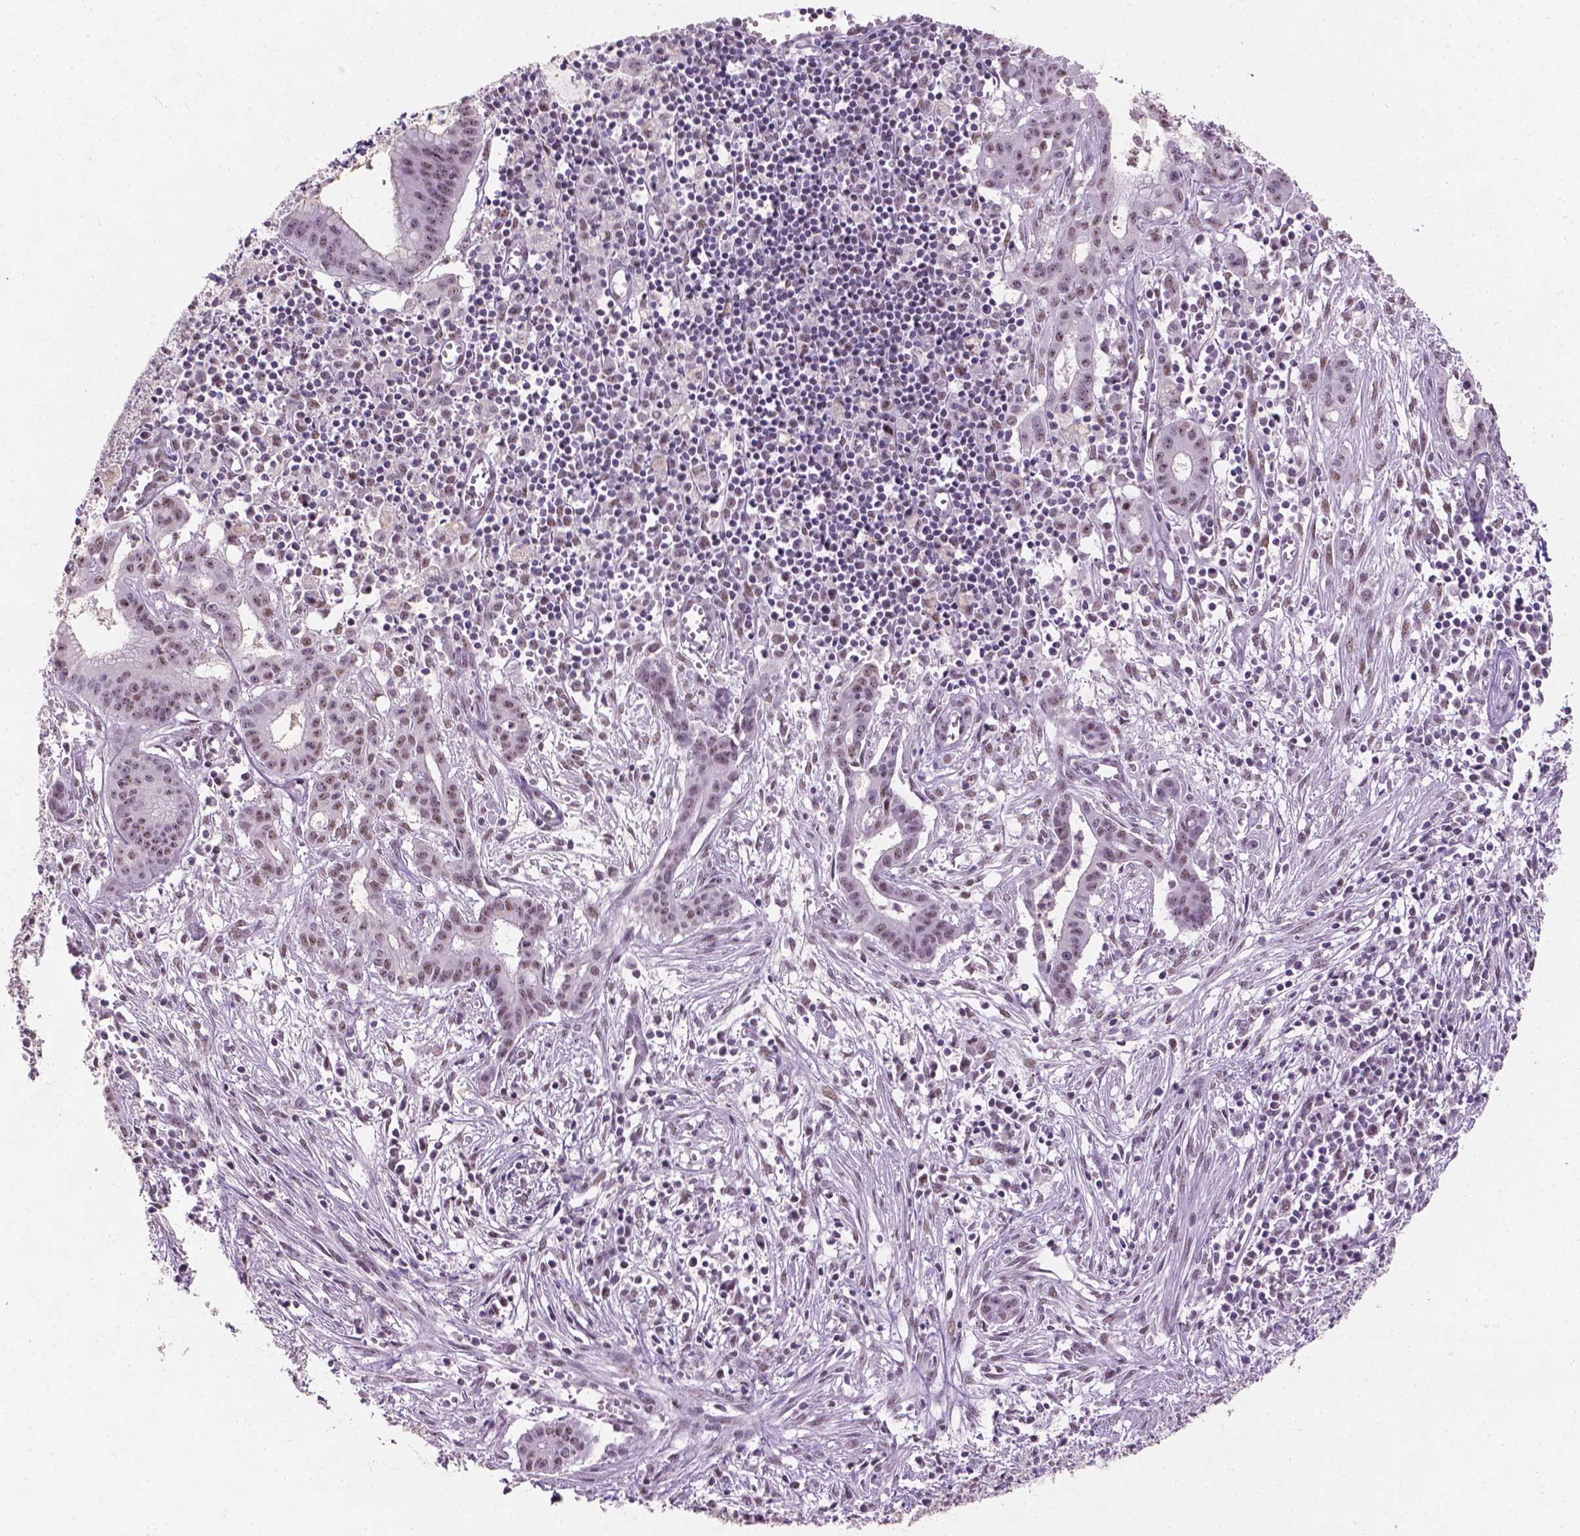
{"staining": {"intensity": "weak", "quantity": "25%-75%", "location": "nuclear"}, "tissue": "pancreatic cancer", "cell_type": "Tumor cells", "image_type": "cancer", "snomed": [{"axis": "morphology", "description": "Adenocarcinoma, NOS"}, {"axis": "topography", "description": "Pancreas"}], "caption": "Adenocarcinoma (pancreatic) stained with DAB immunohistochemistry (IHC) displays low levels of weak nuclear staining in about 25%-75% of tumor cells.", "gene": "COIL", "patient": {"sex": "male", "age": 48}}